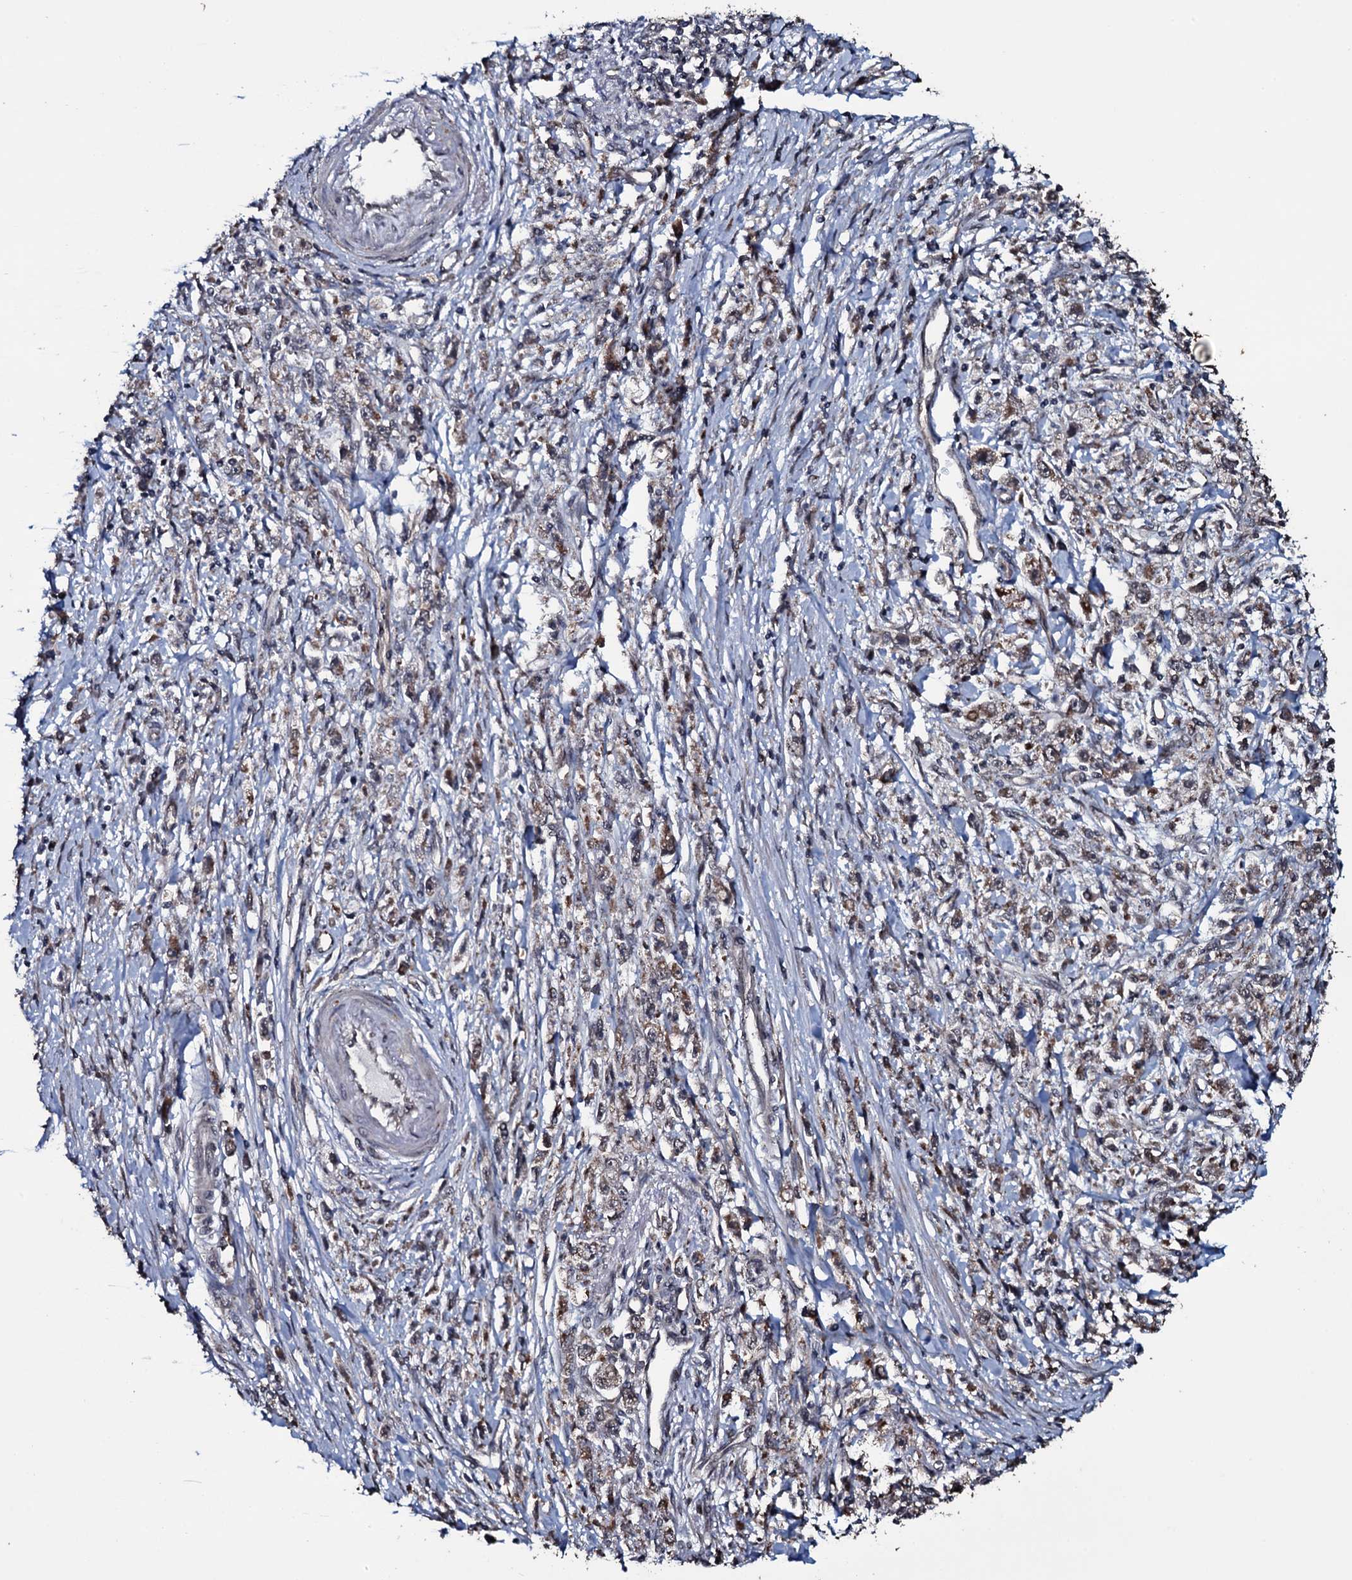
{"staining": {"intensity": "weak", "quantity": ">75%", "location": "cytoplasmic/membranous"}, "tissue": "stomach cancer", "cell_type": "Tumor cells", "image_type": "cancer", "snomed": [{"axis": "morphology", "description": "Adenocarcinoma, NOS"}, {"axis": "topography", "description": "Stomach"}], "caption": "Stomach adenocarcinoma tissue demonstrates weak cytoplasmic/membranous positivity in approximately >75% of tumor cells, visualized by immunohistochemistry.", "gene": "MRPS31", "patient": {"sex": "female", "age": 59}}